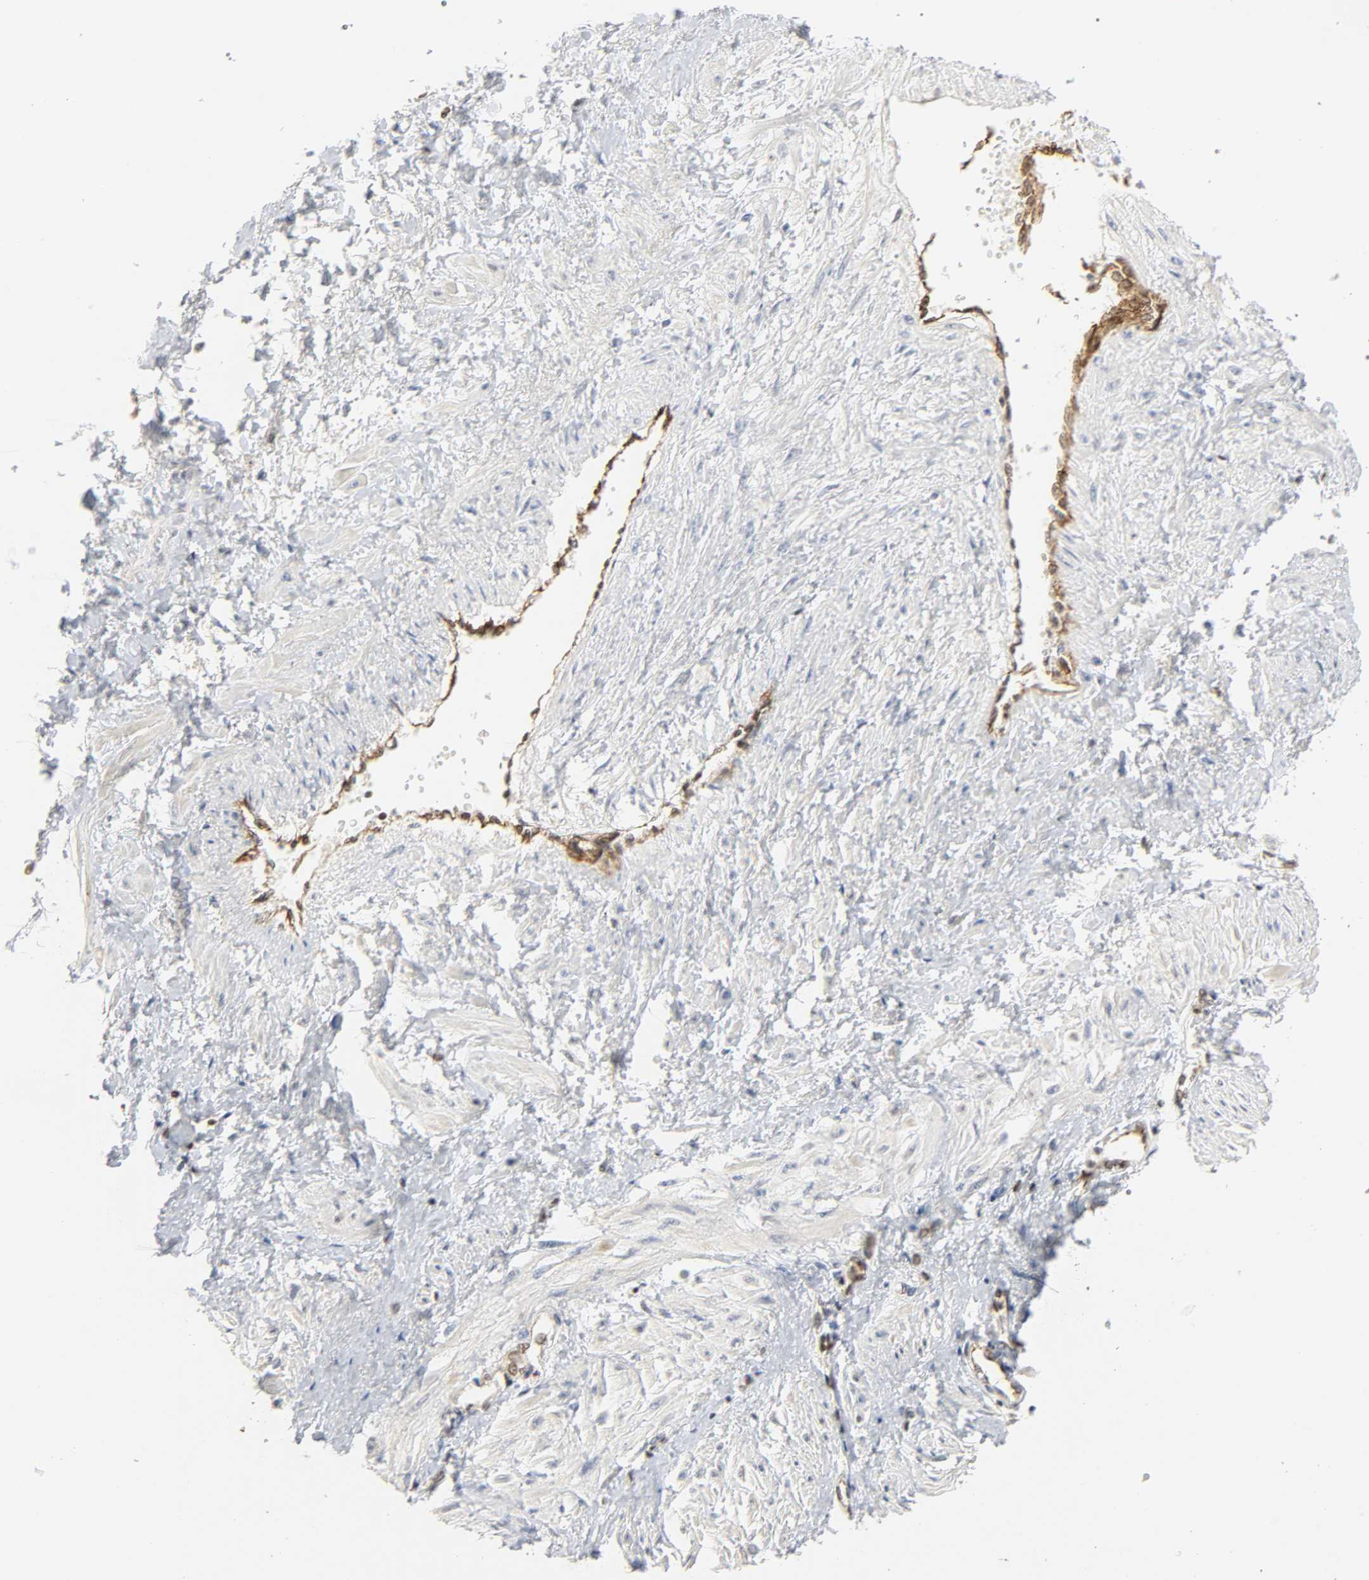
{"staining": {"intensity": "moderate", "quantity": ">75%", "location": "nuclear"}, "tissue": "smooth muscle", "cell_type": "Smooth muscle cells", "image_type": "normal", "snomed": [{"axis": "morphology", "description": "Normal tissue, NOS"}, {"axis": "topography", "description": "Smooth muscle"}, {"axis": "topography", "description": "Uterus"}], "caption": "Smooth muscle cells show medium levels of moderate nuclear staining in approximately >75% of cells in normal human smooth muscle.", "gene": "NCOA6", "patient": {"sex": "female", "age": 39}}